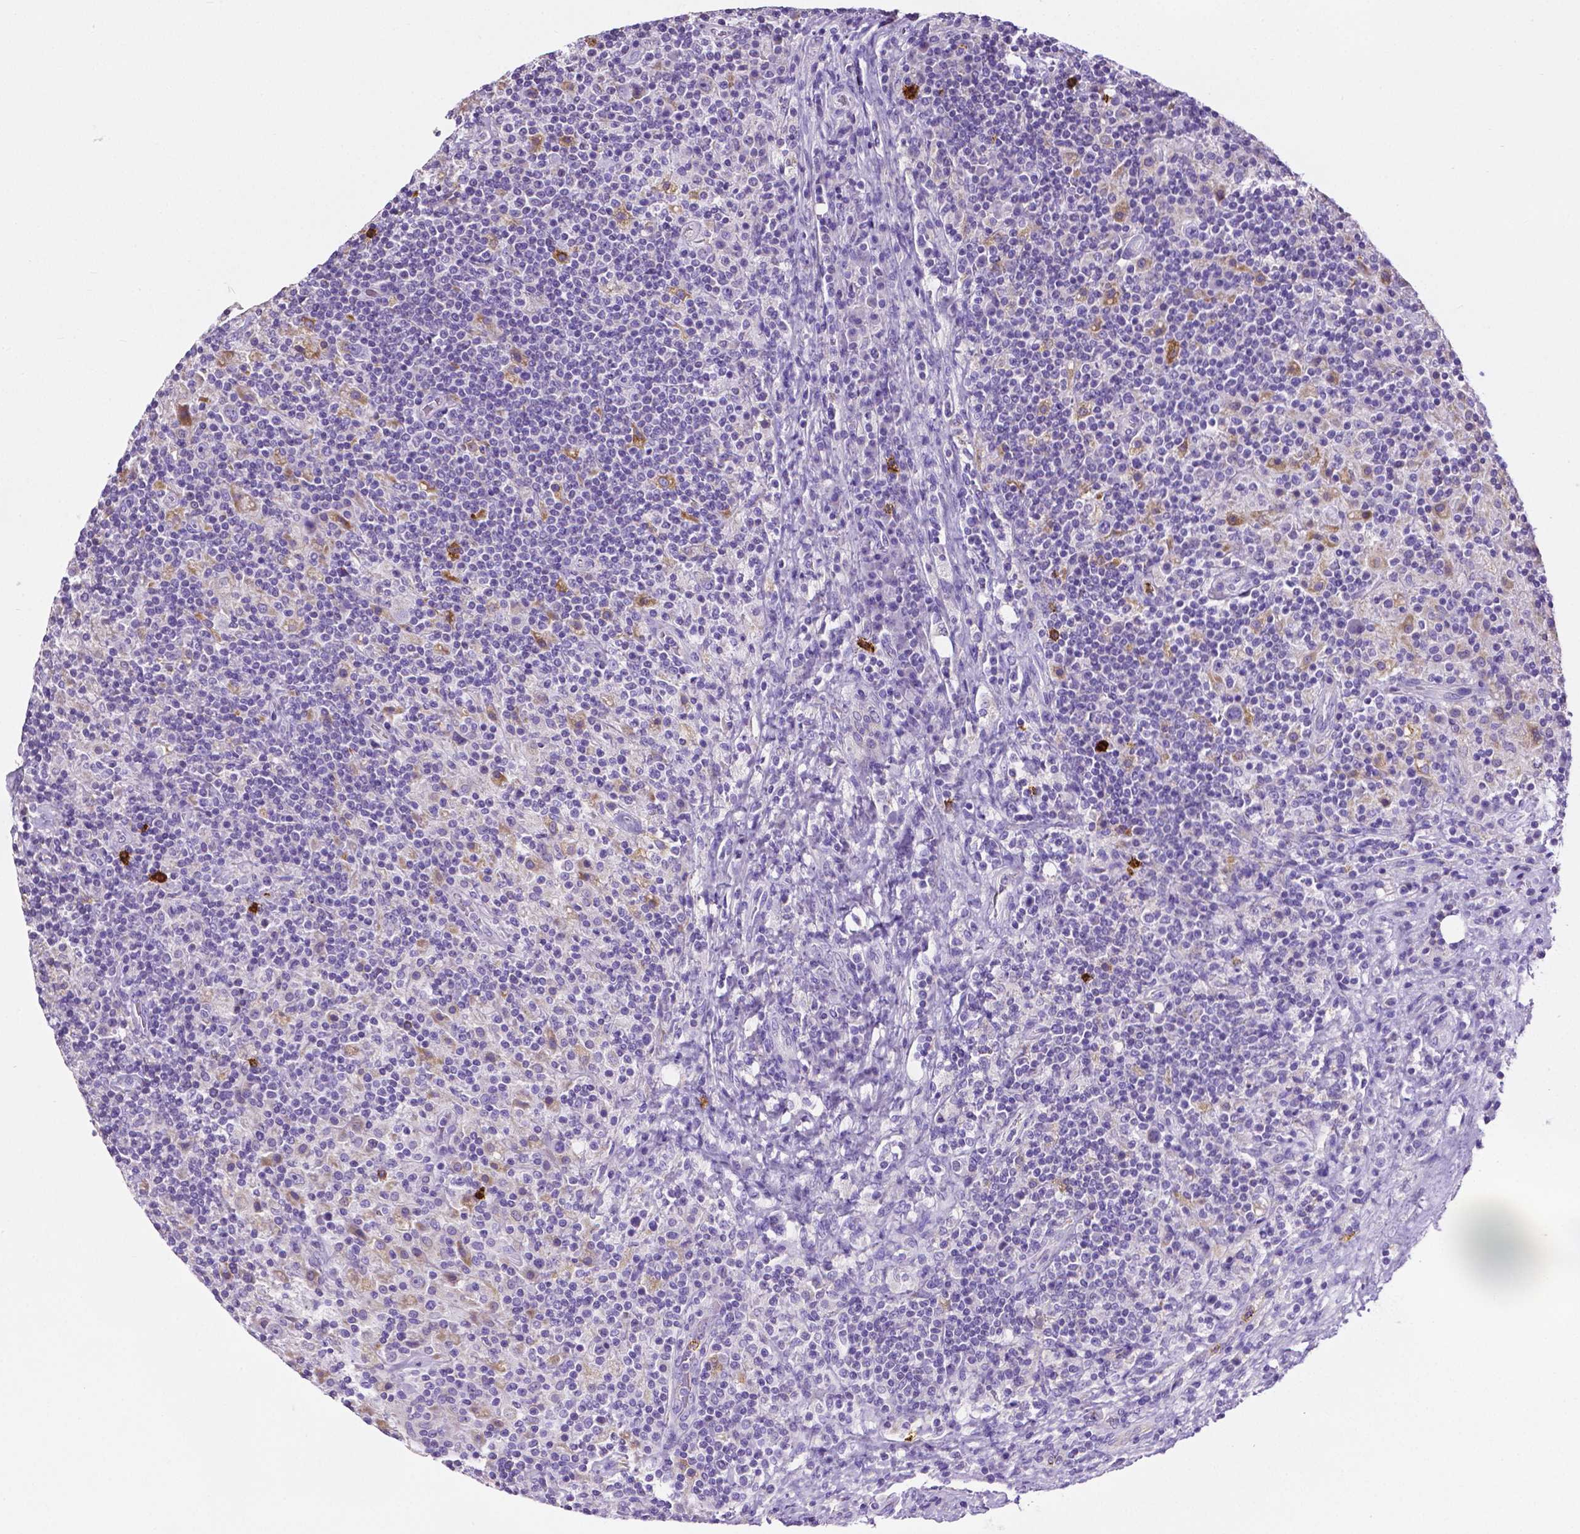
{"staining": {"intensity": "negative", "quantity": "none", "location": "none"}, "tissue": "lymphoma", "cell_type": "Tumor cells", "image_type": "cancer", "snomed": [{"axis": "morphology", "description": "Hodgkin's disease, NOS"}, {"axis": "topography", "description": "Lymph node"}], "caption": "Human lymphoma stained for a protein using IHC shows no positivity in tumor cells.", "gene": "MMP9", "patient": {"sex": "male", "age": 70}}